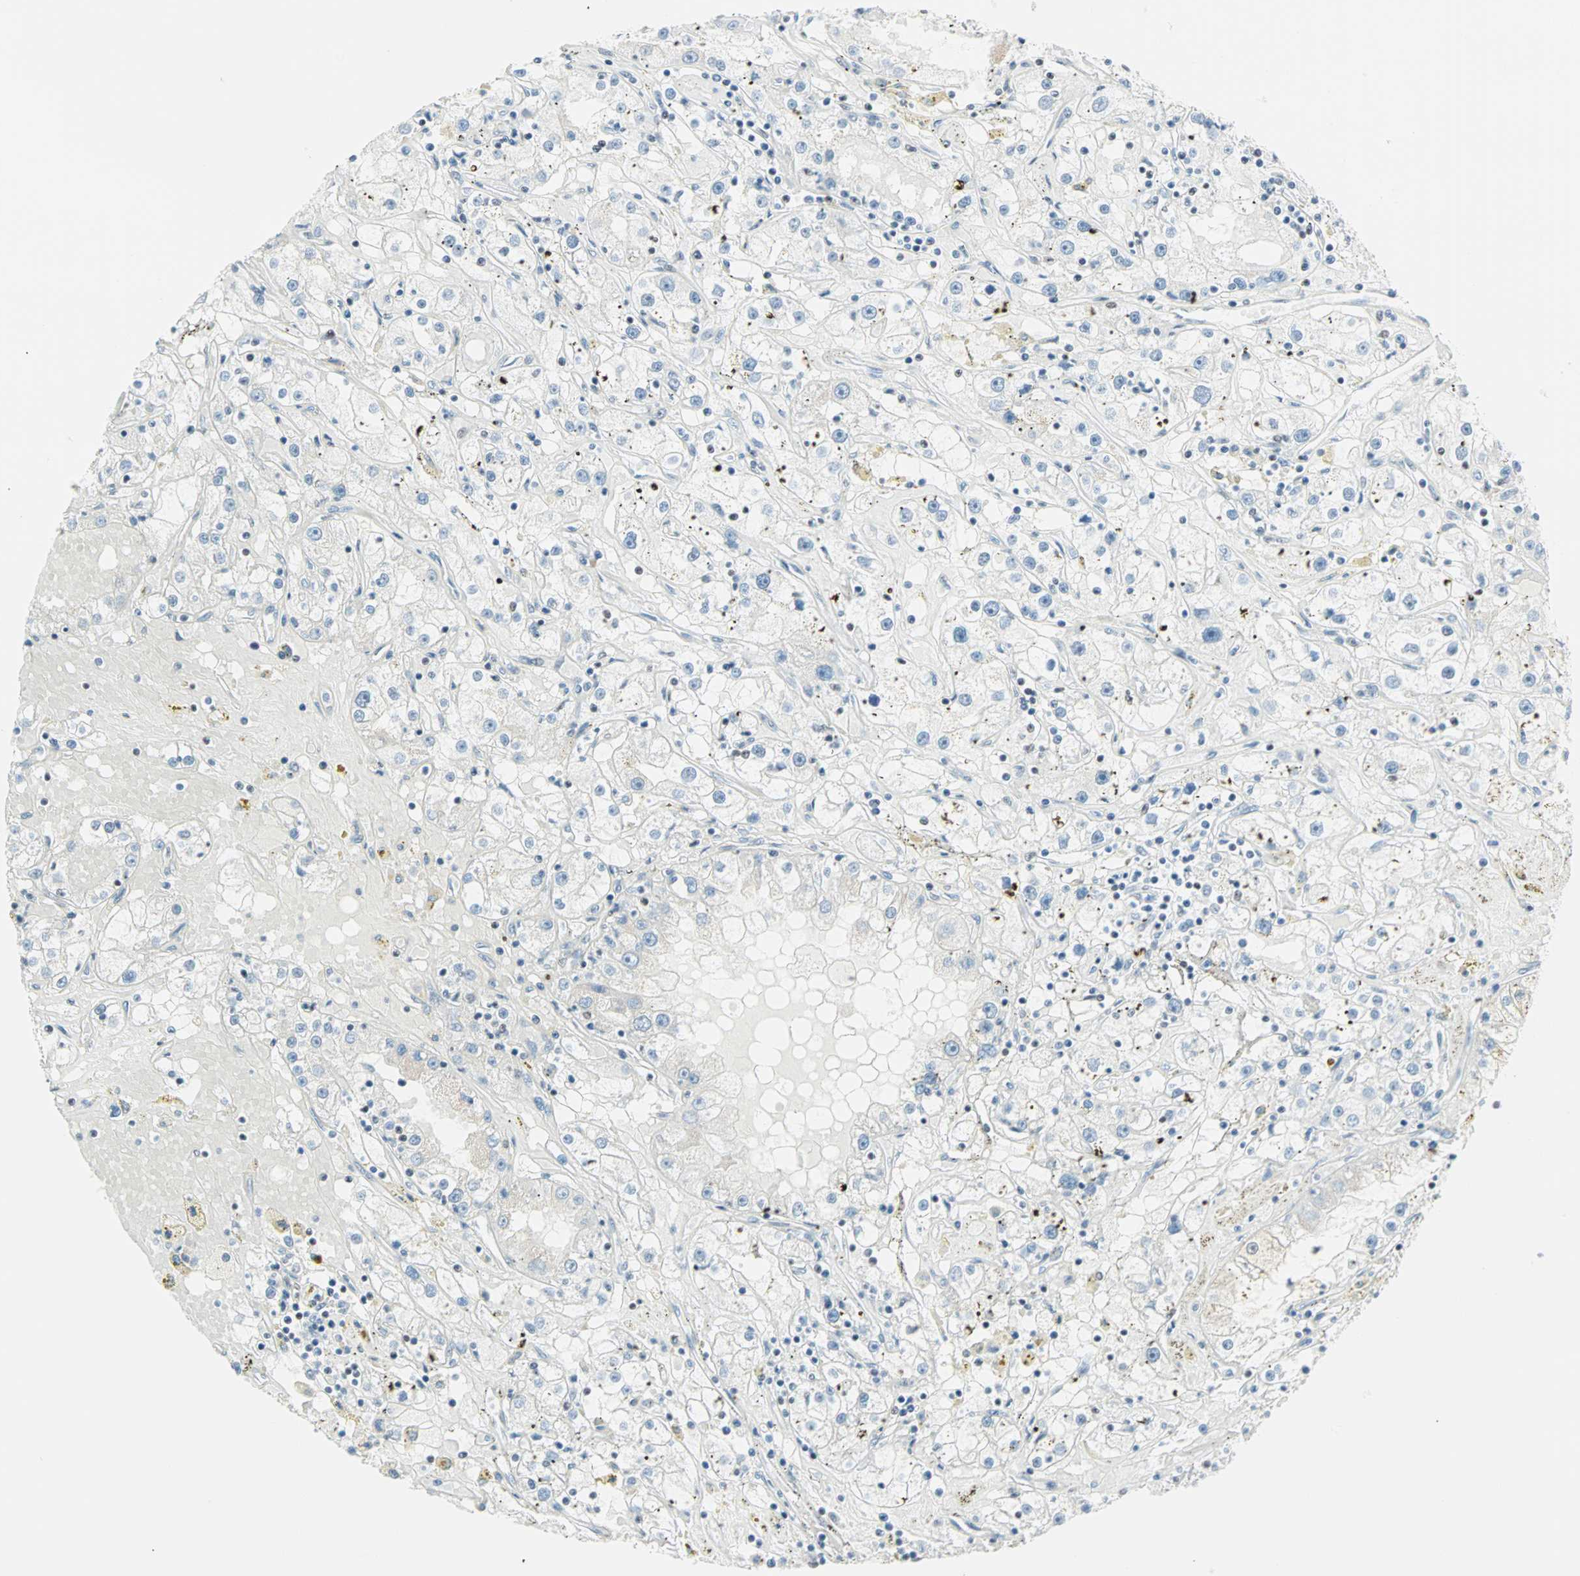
{"staining": {"intensity": "negative", "quantity": "none", "location": "none"}, "tissue": "renal cancer", "cell_type": "Tumor cells", "image_type": "cancer", "snomed": [{"axis": "morphology", "description": "Adenocarcinoma, NOS"}, {"axis": "topography", "description": "Kidney"}], "caption": "IHC micrograph of neoplastic tissue: human adenocarcinoma (renal) stained with DAB exhibits no significant protein staining in tumor cells.", "gene": "PKNOX1", "patient": {"sex": "male", "age": 56}}